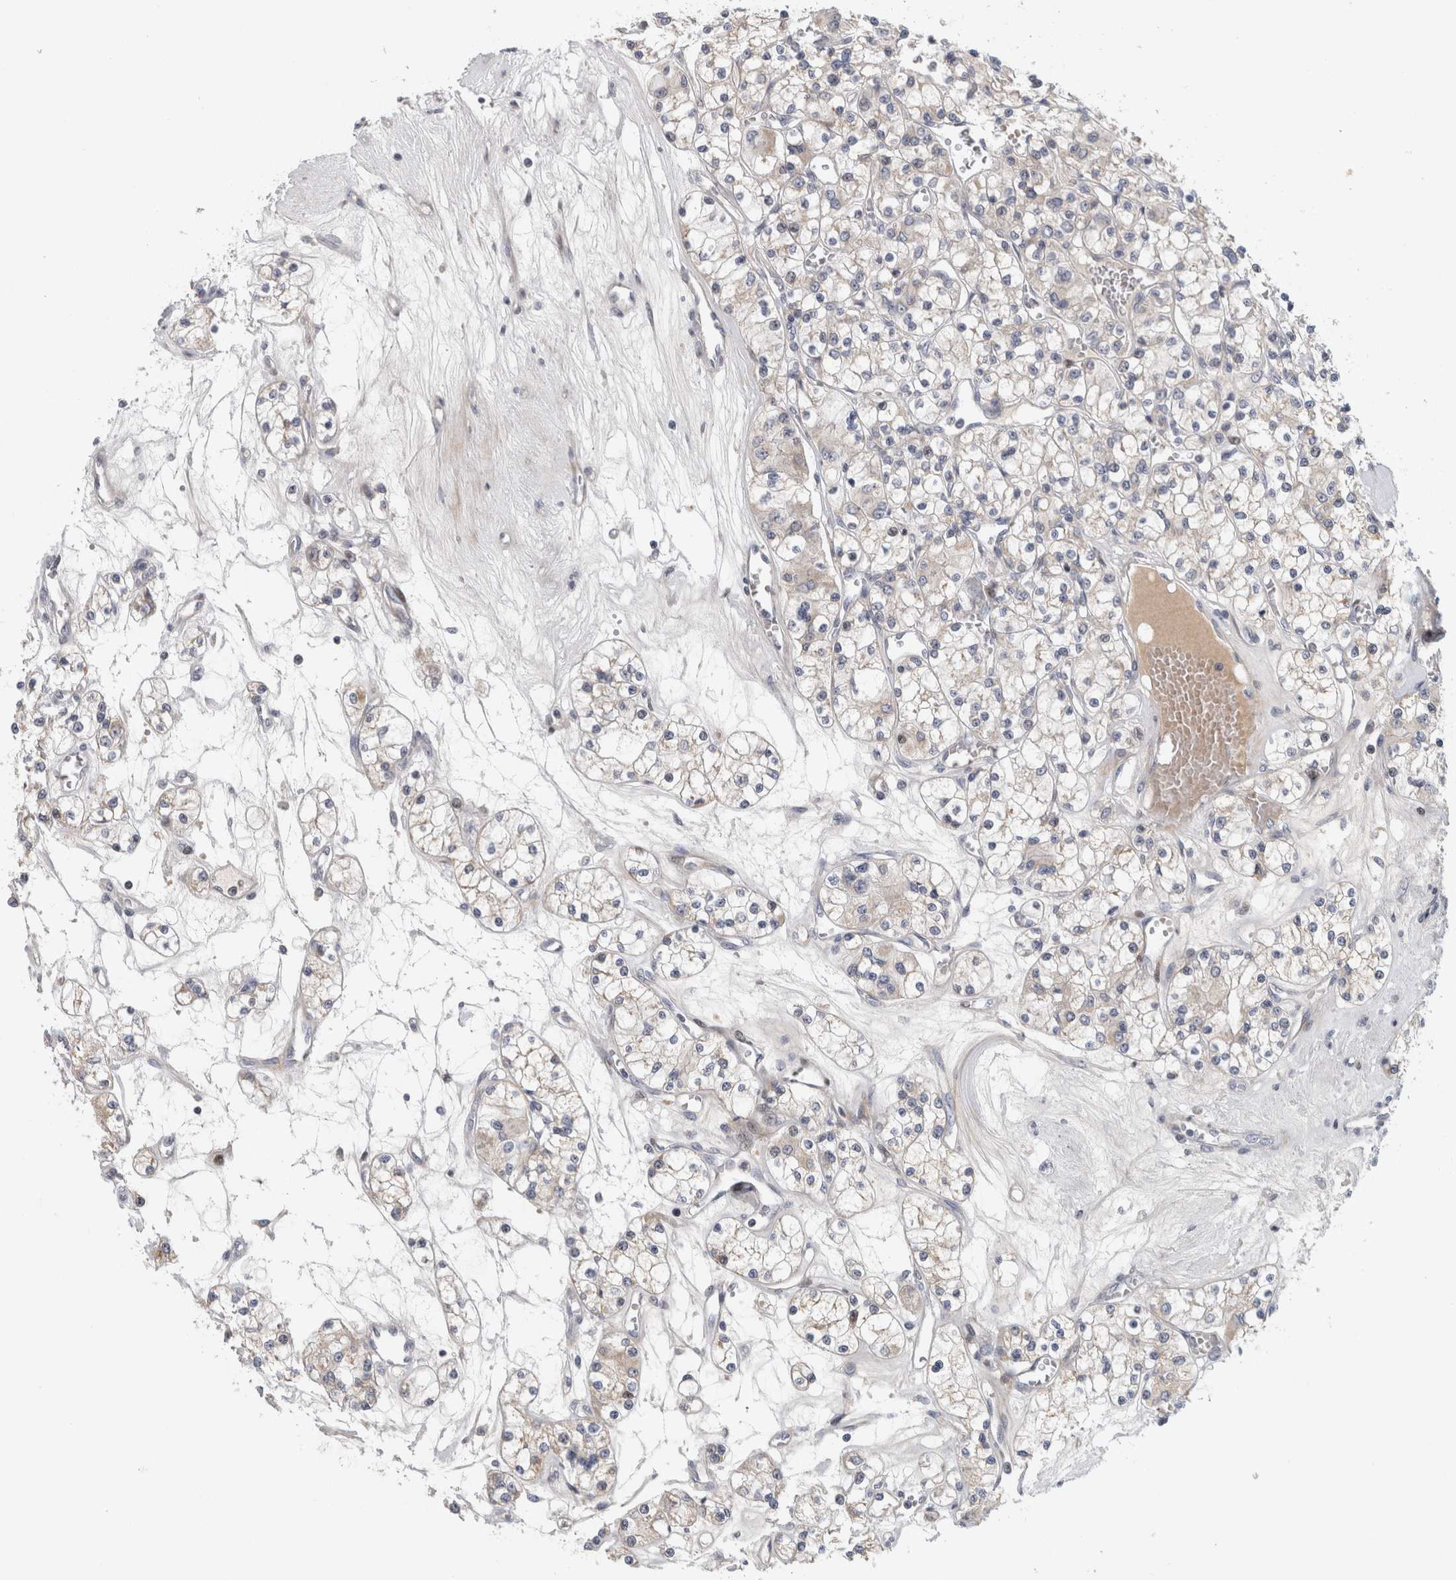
{"staining": {"intensity": "negative", "quantity": "none", "location": "none"}, "tissue": "renal cancer", "cell_type": "Tumor cells", "image_type": "cancer", "snomed": [{"axis": "morphology", "description": "Adenocarcinoma, NOS"}, {"axis": "topography", "description": "Kidney"}], "caption": "High magnification brightfield microscopy of adenocarcinoma (renal) stained with DAB (3,3'-diaminobenzidine) (brown) and counterstained with hematoxylin (blue): tumor cells show no significant expression.", "gene": "RBM48", "patient": {"sex": "female", "age": 59}}